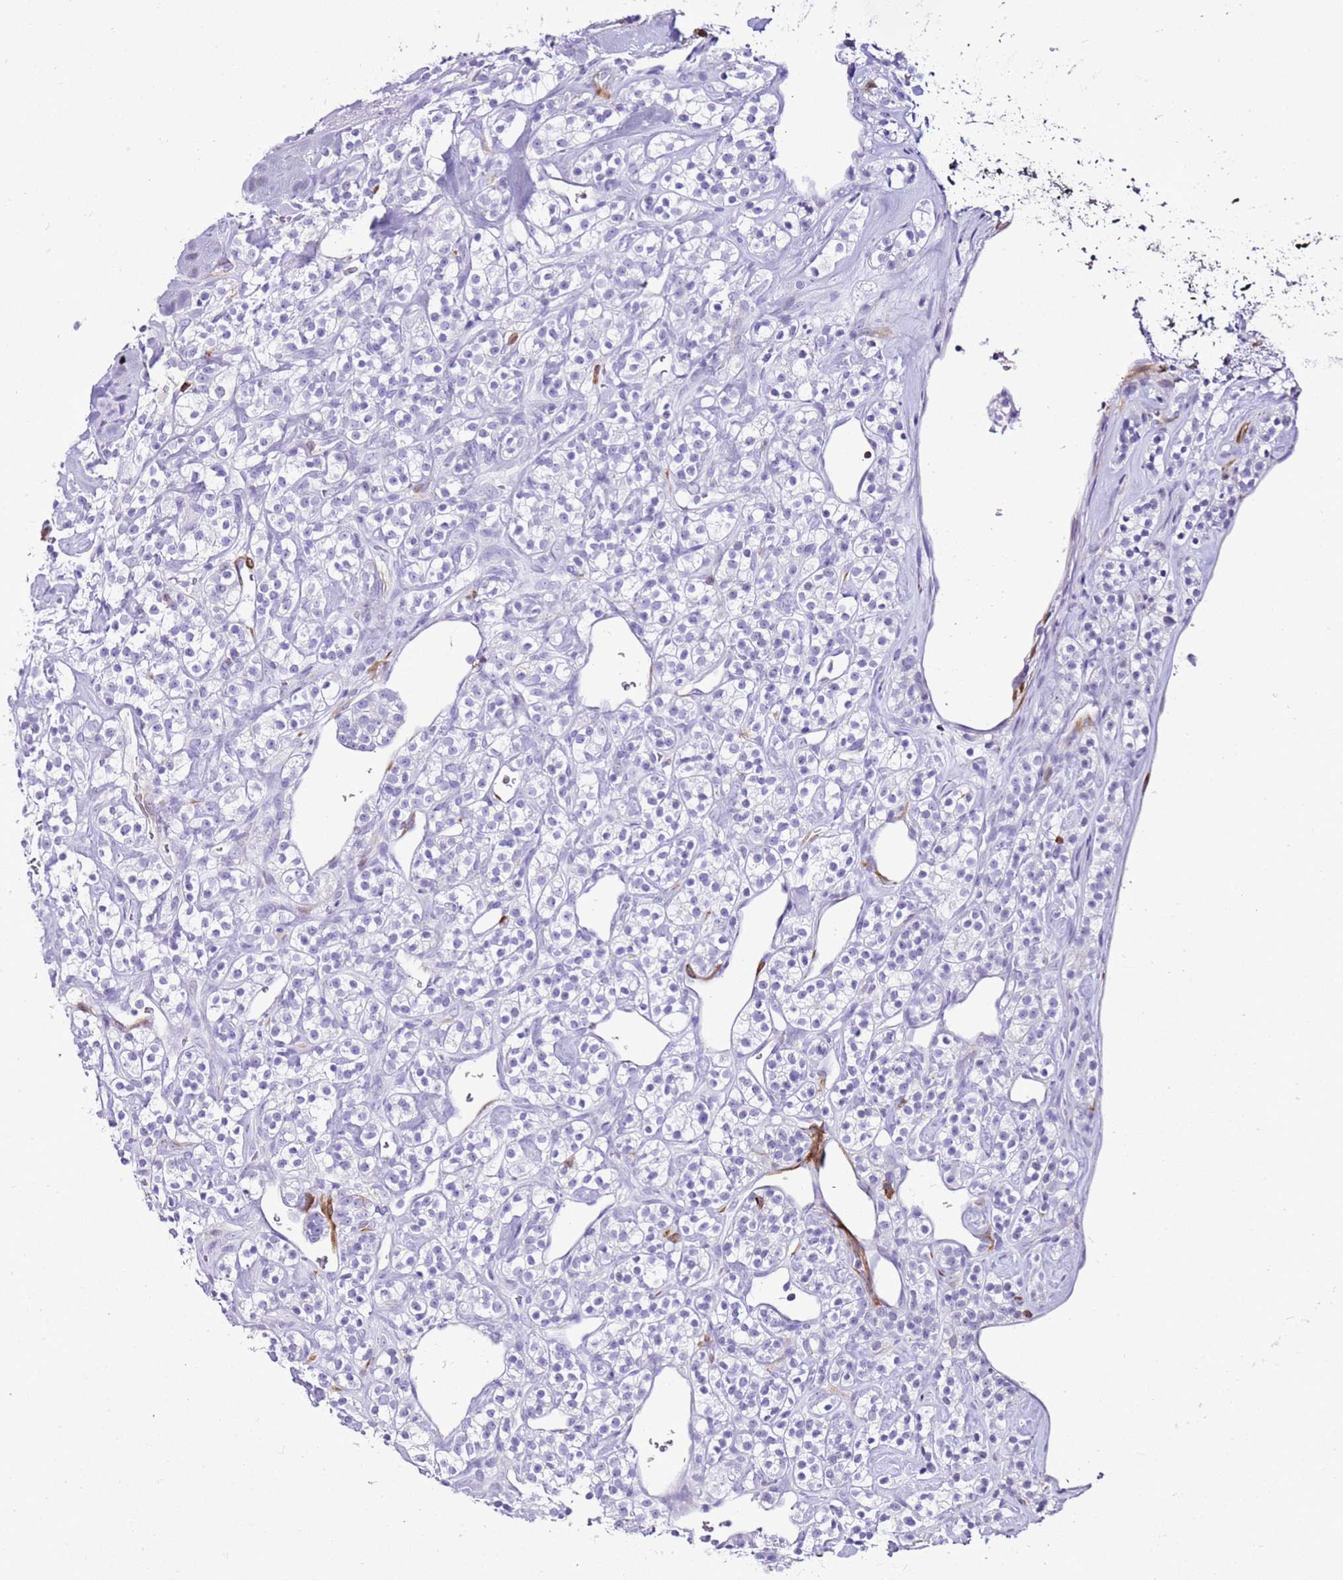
{"staining": {"intensity": "negative", "quantity": "none", "location": "none"}, "tissue": "renal cancer", "cell_type": "Tumor cells", "image_type": "cancer", "snomed": [{"axis": "morphology", "description": "Adenocarcinoma, NOS"}, {"axis": "topography", "description": "Kidney"}], "caption": "High magnification brightfield microscopy of renal cancer stained with DAB (brown) and counterstained with hematoxylin (blue): tumor cells show no significant staining.", "gene": "SPC25", "patient": {"sex": "male", "age": 77}}